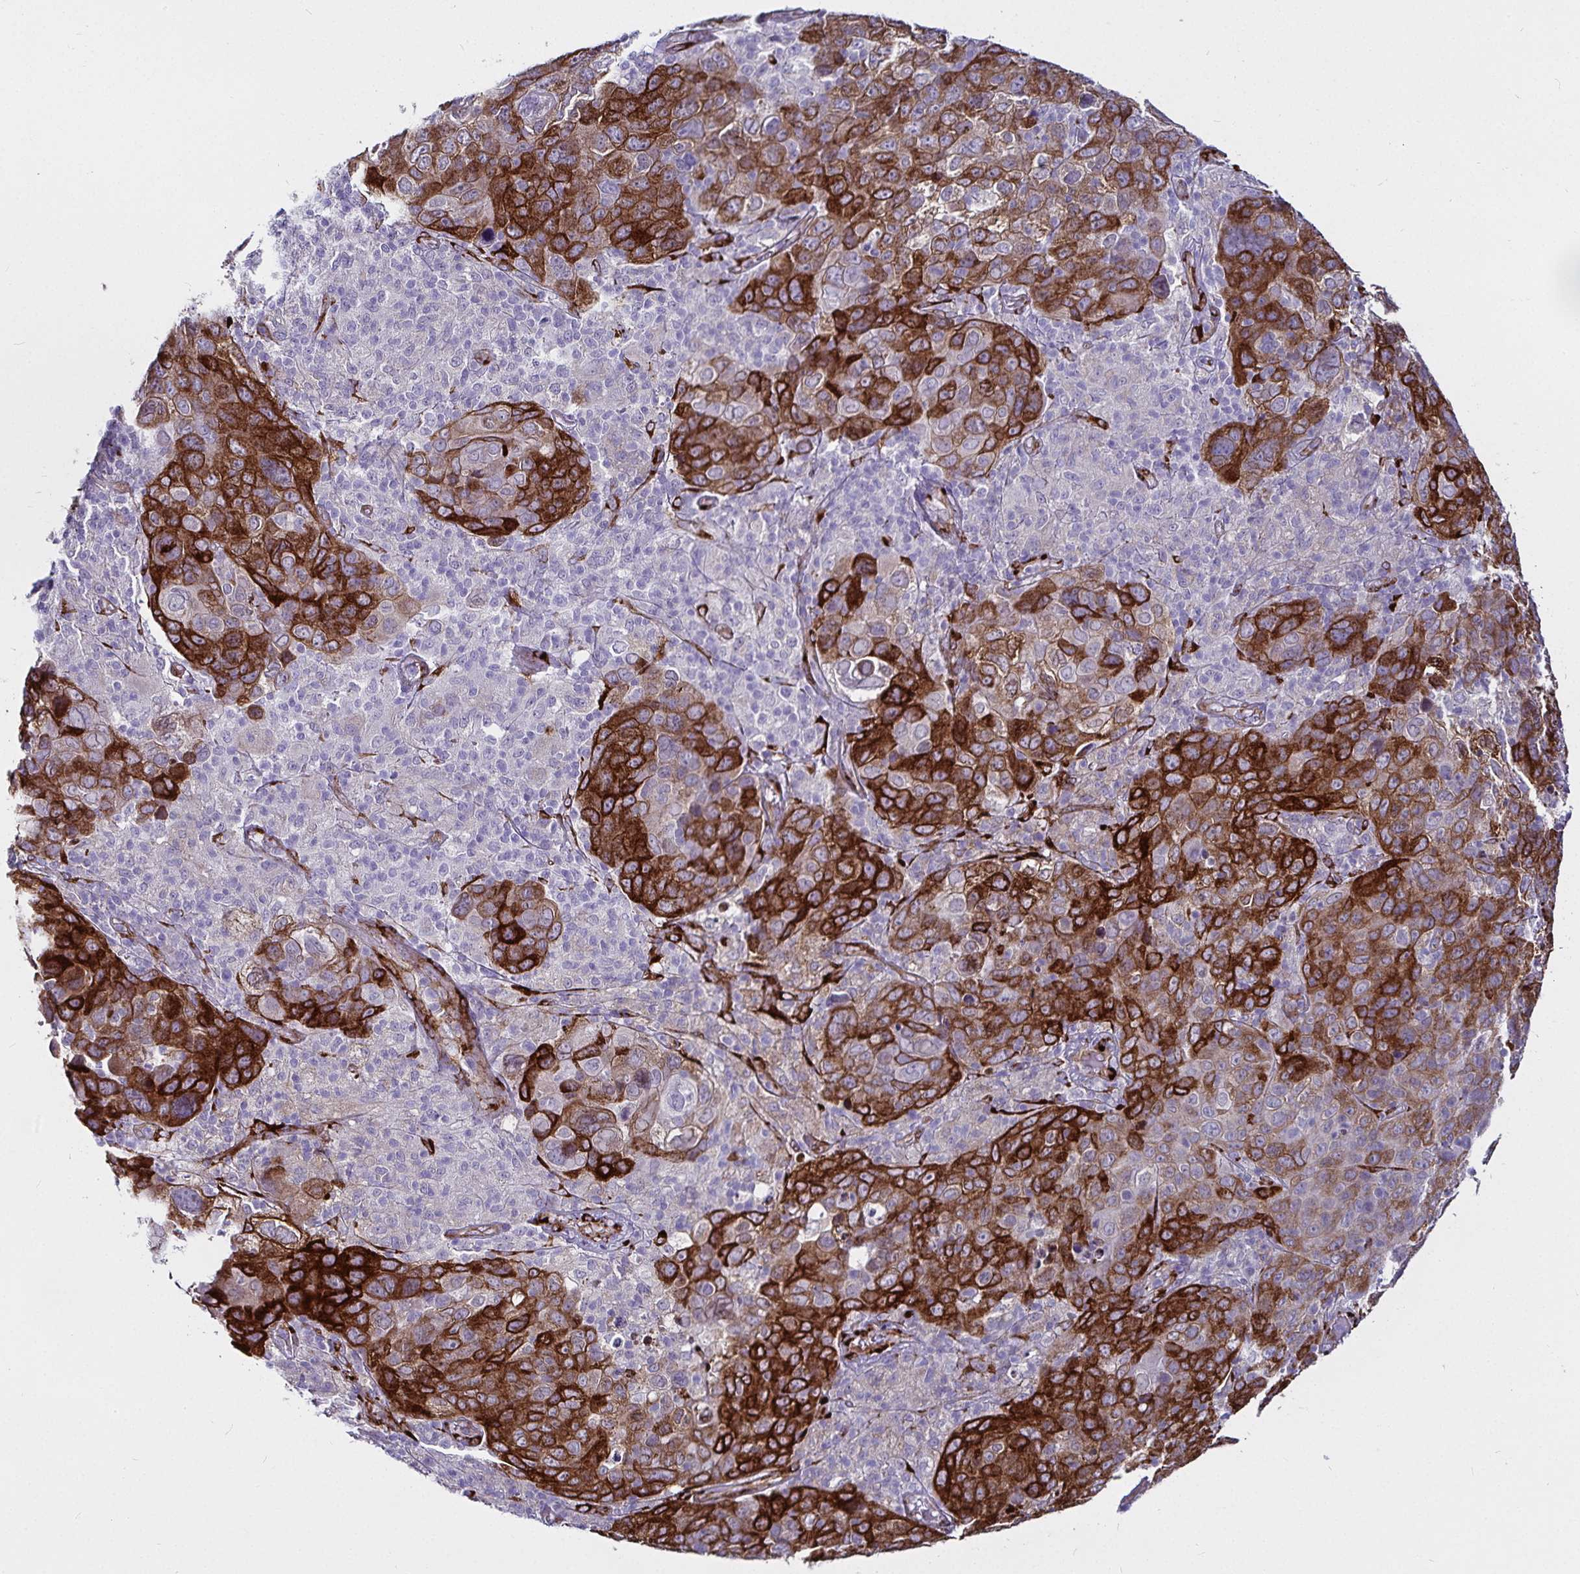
{"staining": {"intensity": "strong", "quantity": ">75%", "location": "cytoplasmic/membranous"}, "tissue": "cervical cancer", "cell_type": "Tumor cells", "image_type": "cancer", "snomed": [{"axis": "morphology", "description": "Squamous cell carcinoma, NOS"}, {"axis": "topography", "description": "Cervix"}], "caption": "Immunohistochemistry (IHC) (DAB (3,3'-diaminobenzidine)) staining of human cervical cancer demonstrates strong cytoplasmic/membranous protein staining in approximately >75% of tumor cells. (brown staining indicates protein expression, while blue staining denotes nuclei).", "gene": "P4HA2", "patient": {"sex": "female", "age": 44}}